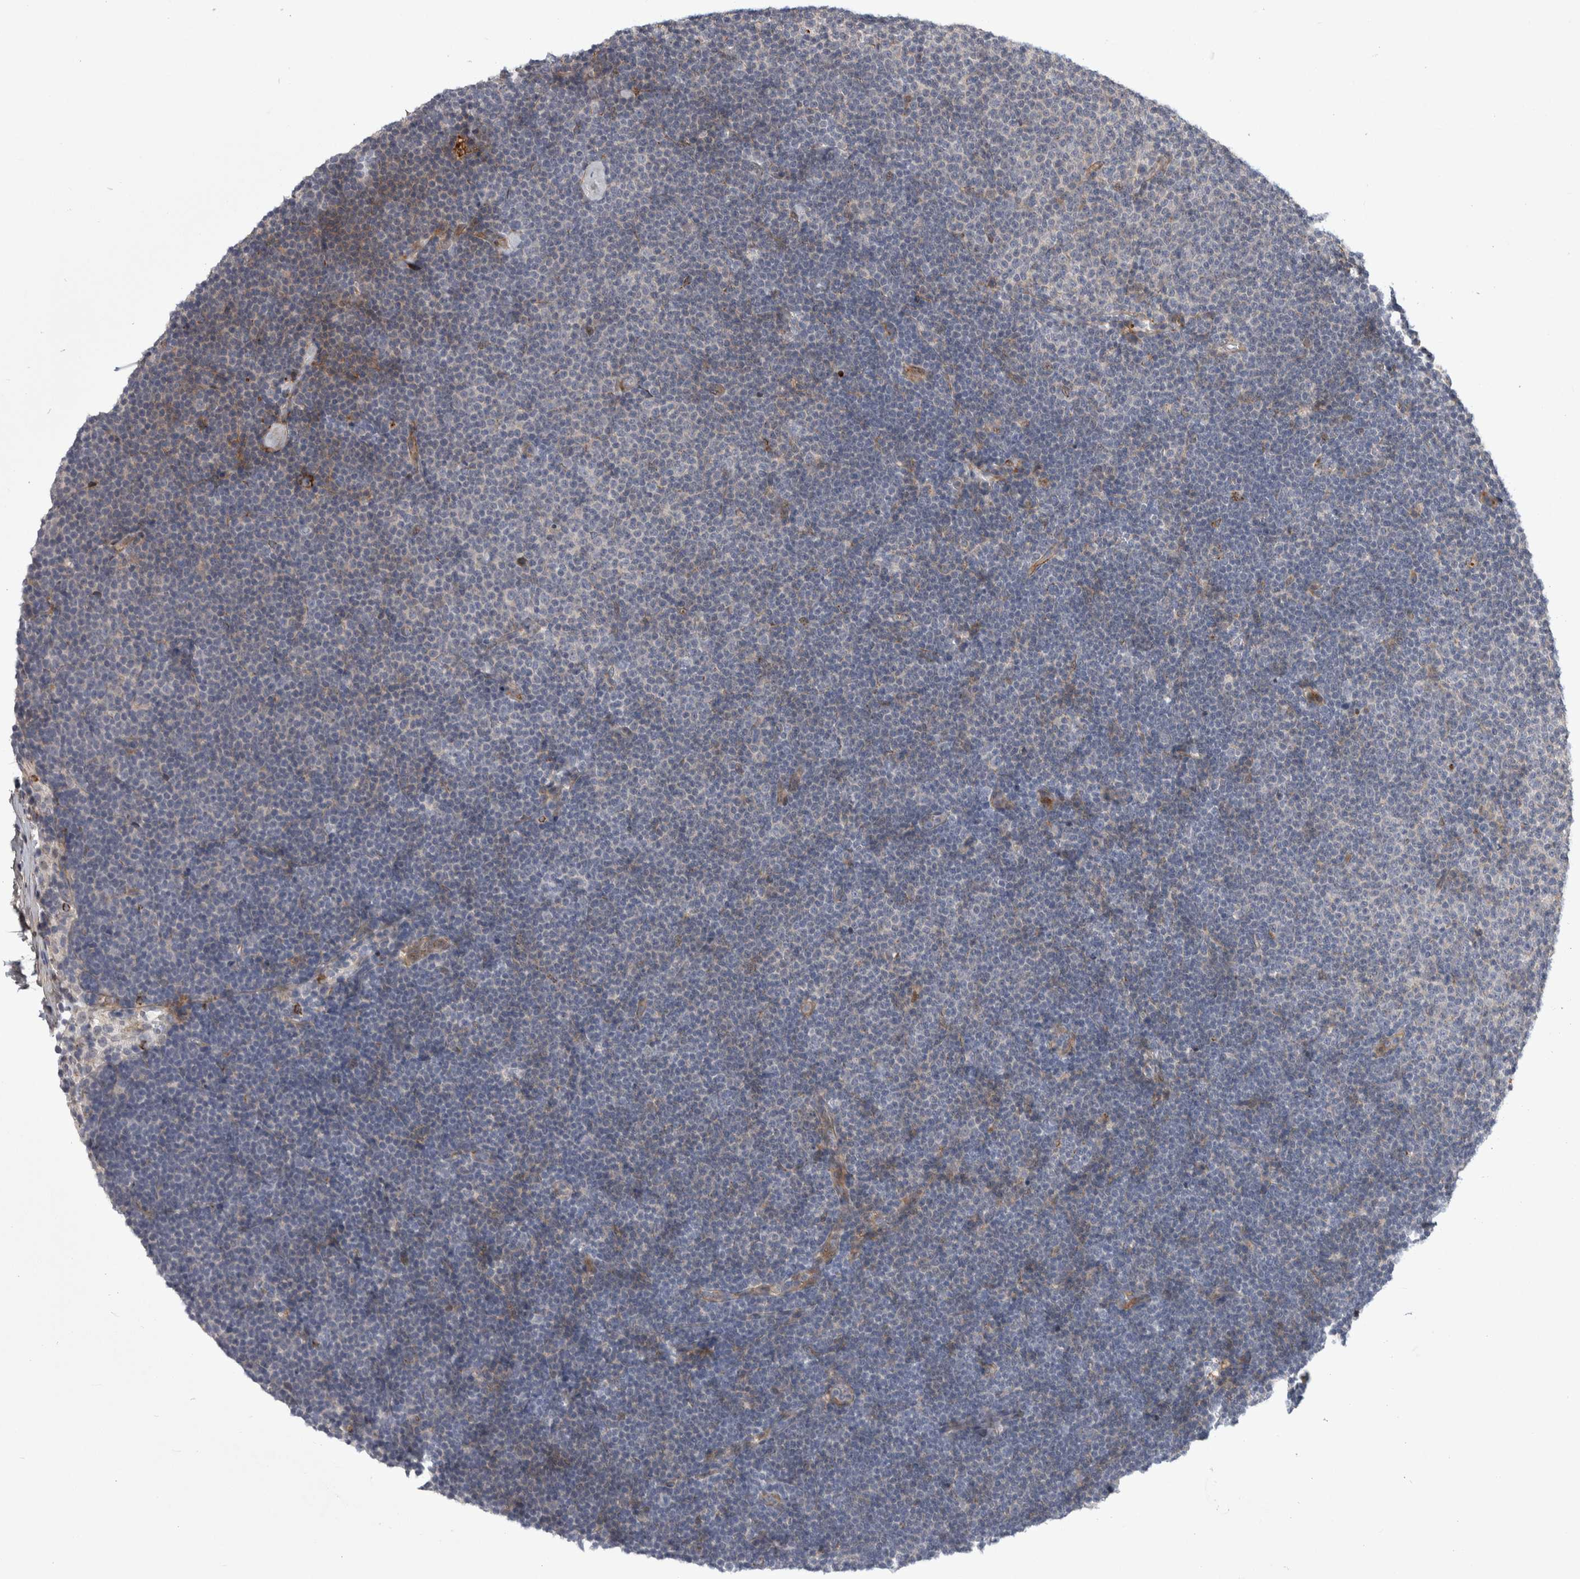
{"staining": {"intensity": "negative", "quantity": "none", "location": "none"}, "tissue": "lymphoma", "cell_type": "Tumor cells", "image_type": "cancer", "snomed": [{"axis": "morphology", "description": "Malignant lymphoma, non-Hodgkin's type, Low grade"}, {"axis": "topography", "description": "Lymph node"}], "caption": "The photomicrograph reveals no significant positivity in tumor cells of lymphoma.", "gene": "PSMG3", "patient": {"sex": "female", "age": 53}}